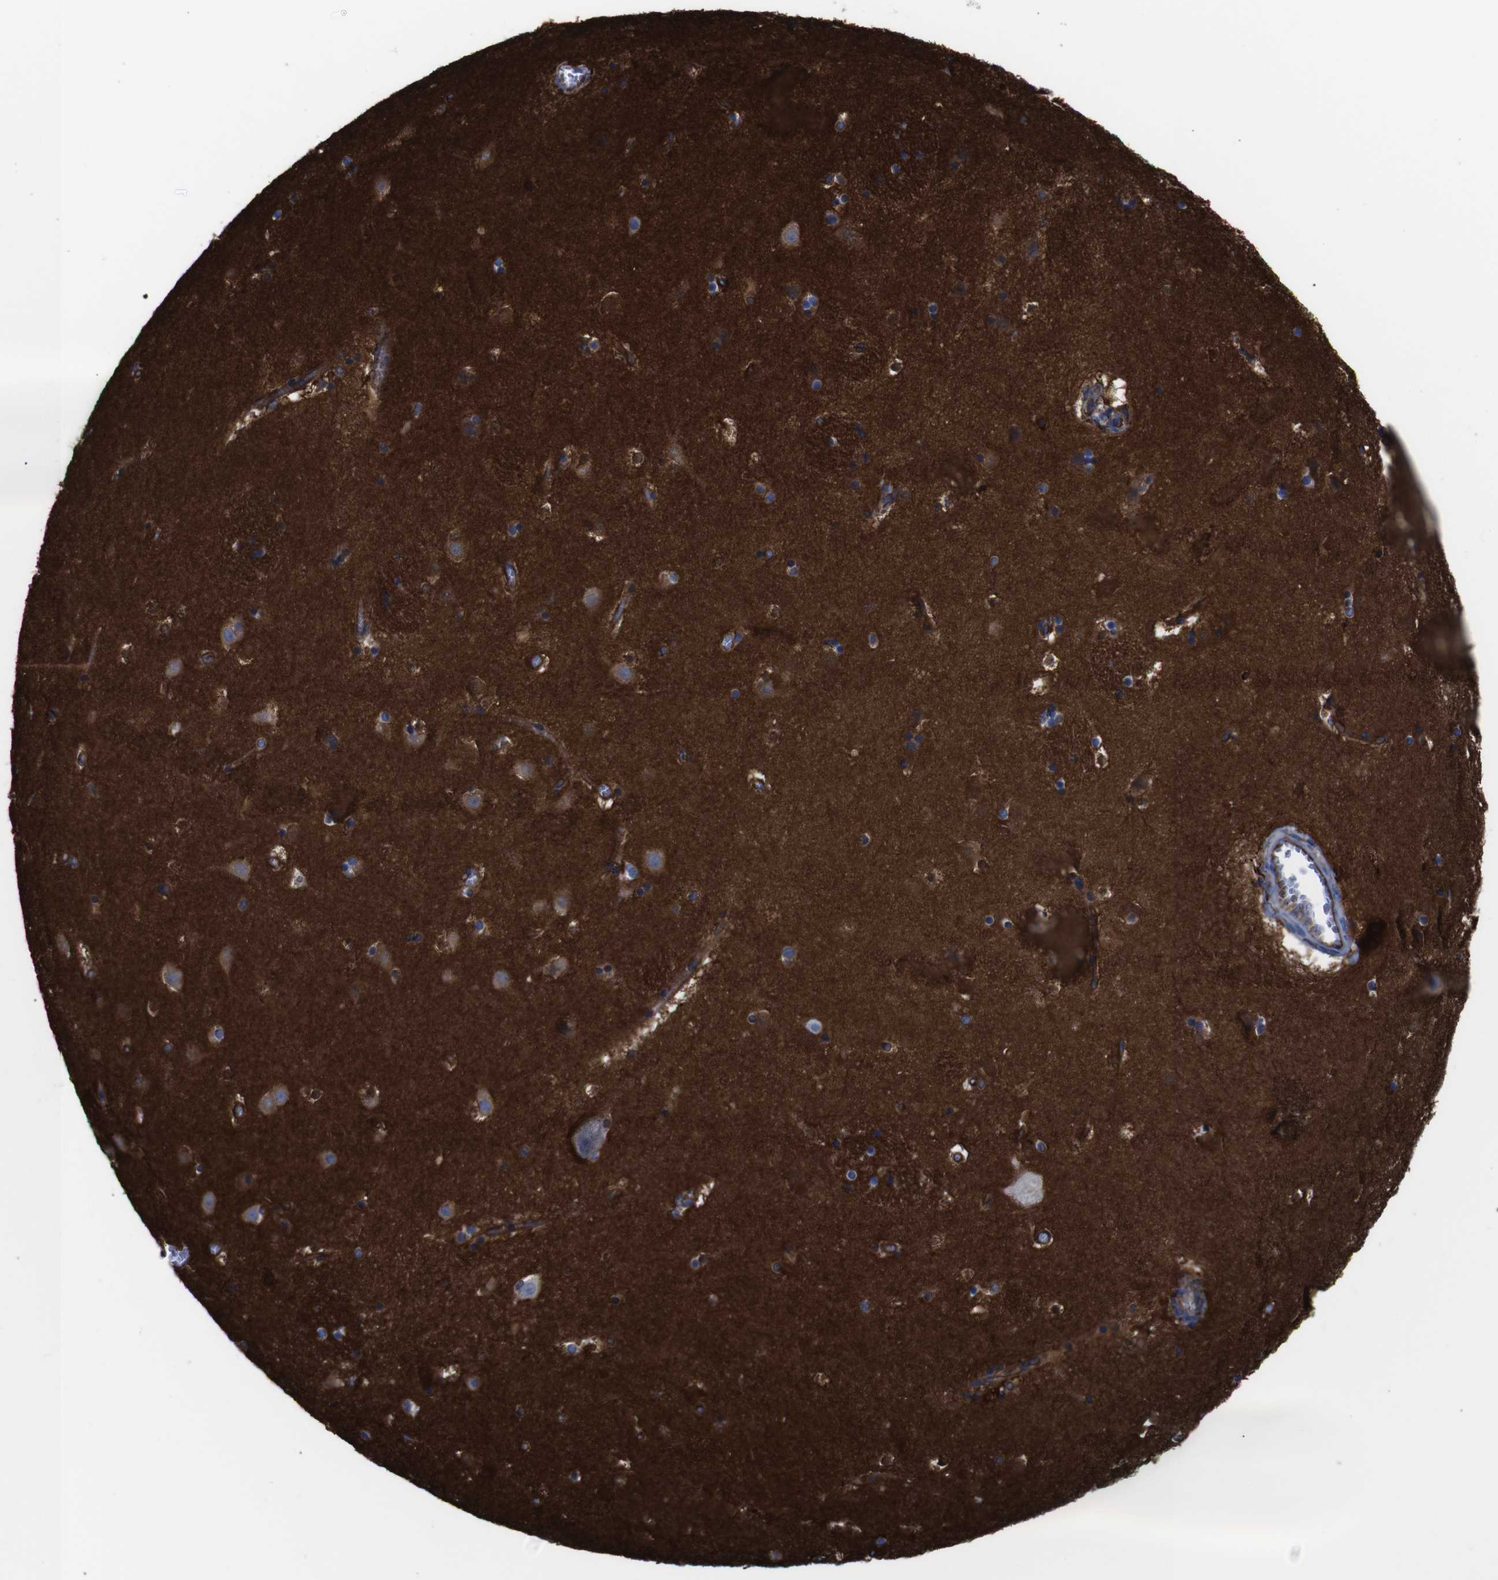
{"staining": {"intensity": "negative", "quantity": "none", "location": "none"}, "tissue": "caudate", "cell_type": "Glial cells", "image_type": "normal", "snomed": [{"axis": "morphology", "description": "Normal tissue, NOS"}, {"axis": "topography", "description": "Lateral ventricle wall"}], "caption": "High power microscopy photomicrograph of an IHC micrograph of unremarkable caudate, revealing no significant staining in glial cells. (DAB (3,3'-diaminobenzidine) IHC, high magnification).", "gene": "SPTBN1", "patient": {"sex": "male", "age": 45}}